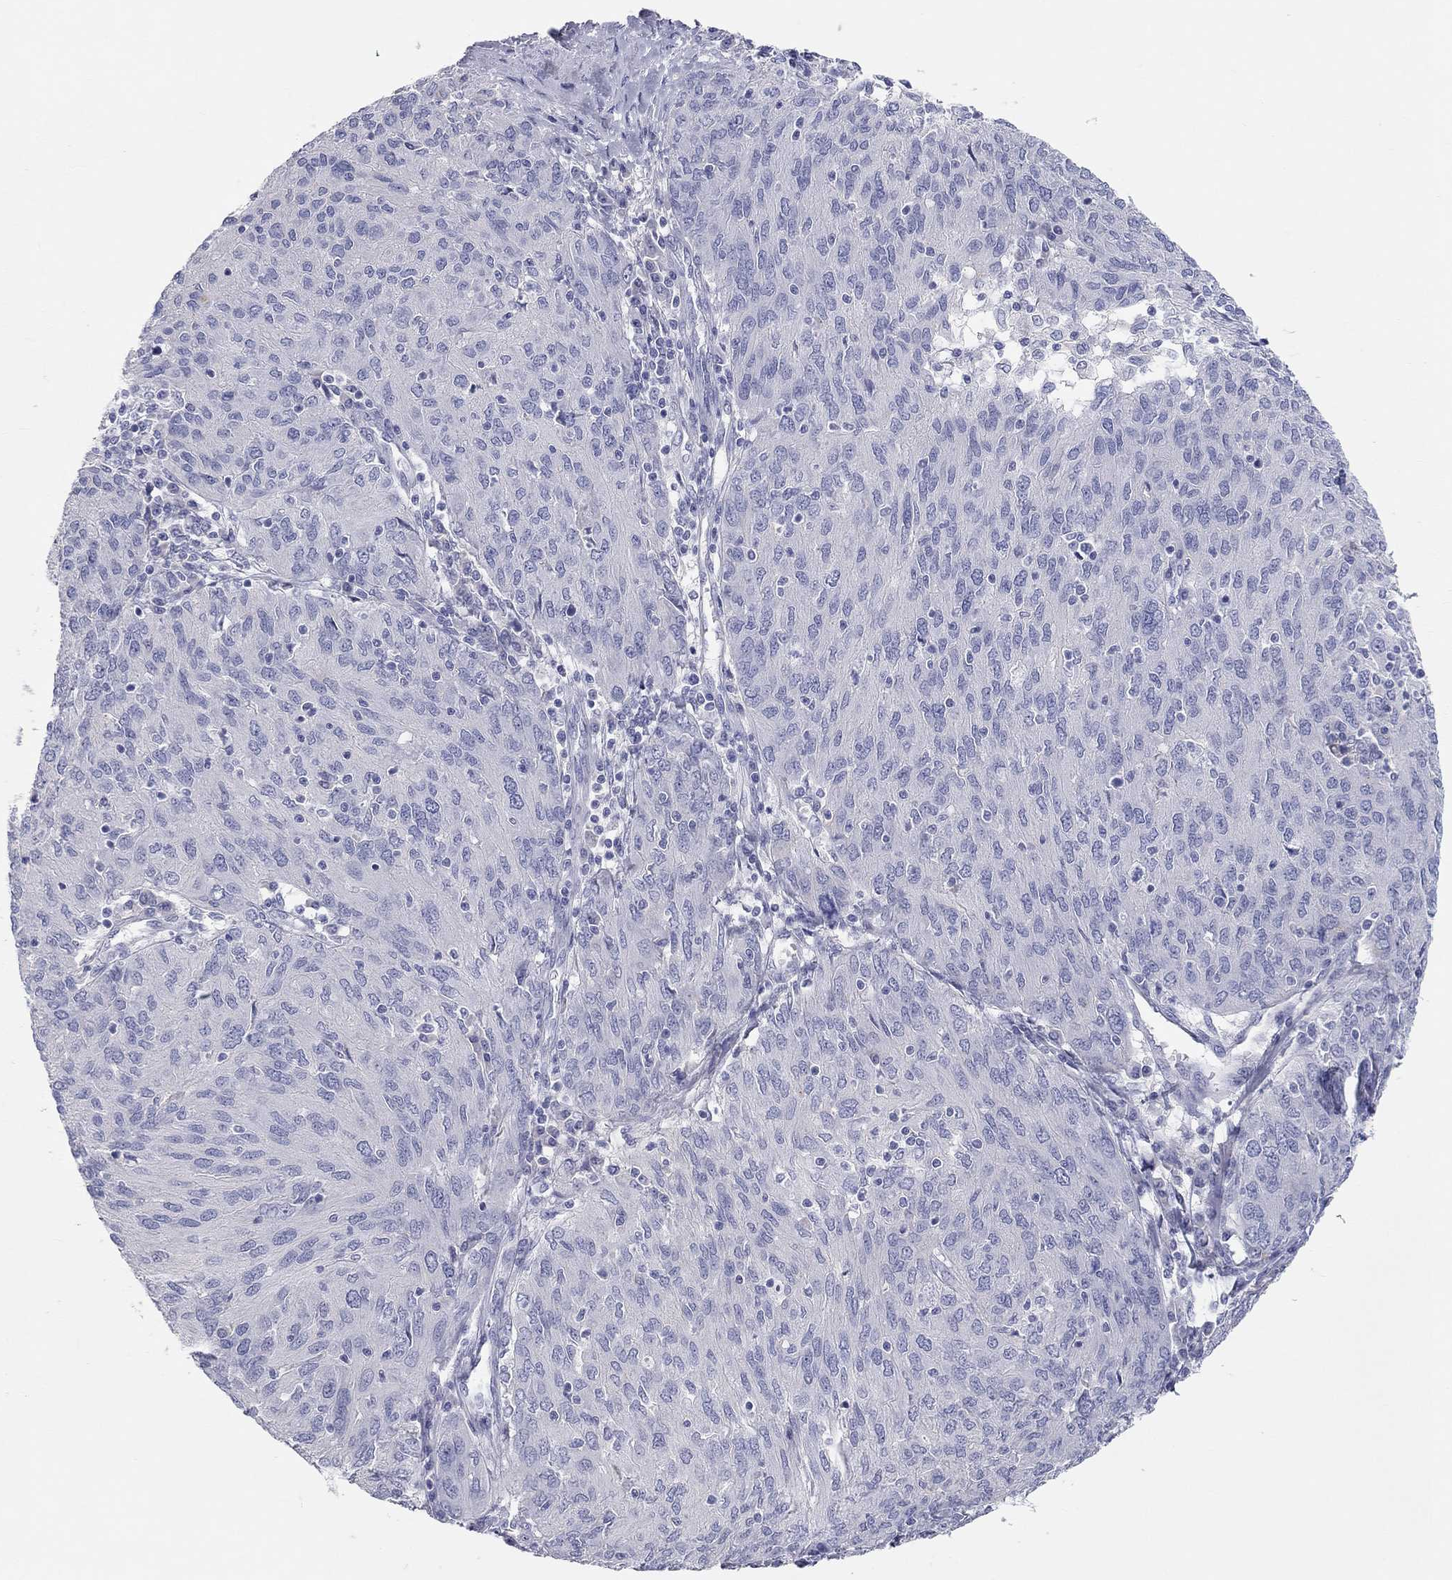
{"staining": {"intensity": "negative", "quantity": "none", "location": "none"}, "tissue": "ovarian cancer", "cell_type": "Tumor cells", "image_type": "cancer", "snomed": [{"axis": "morphology", "description": "Carcinoma, endometroid"}, {"axis": "topography", "description": "Ovary"}], "caption": "A histopathology image of ovarian endometroid carcinoma stained for a protein shows no brown staining in tumor cells.", "gene": "ST7L", "patient": {"sex": "female", "age": 50}}